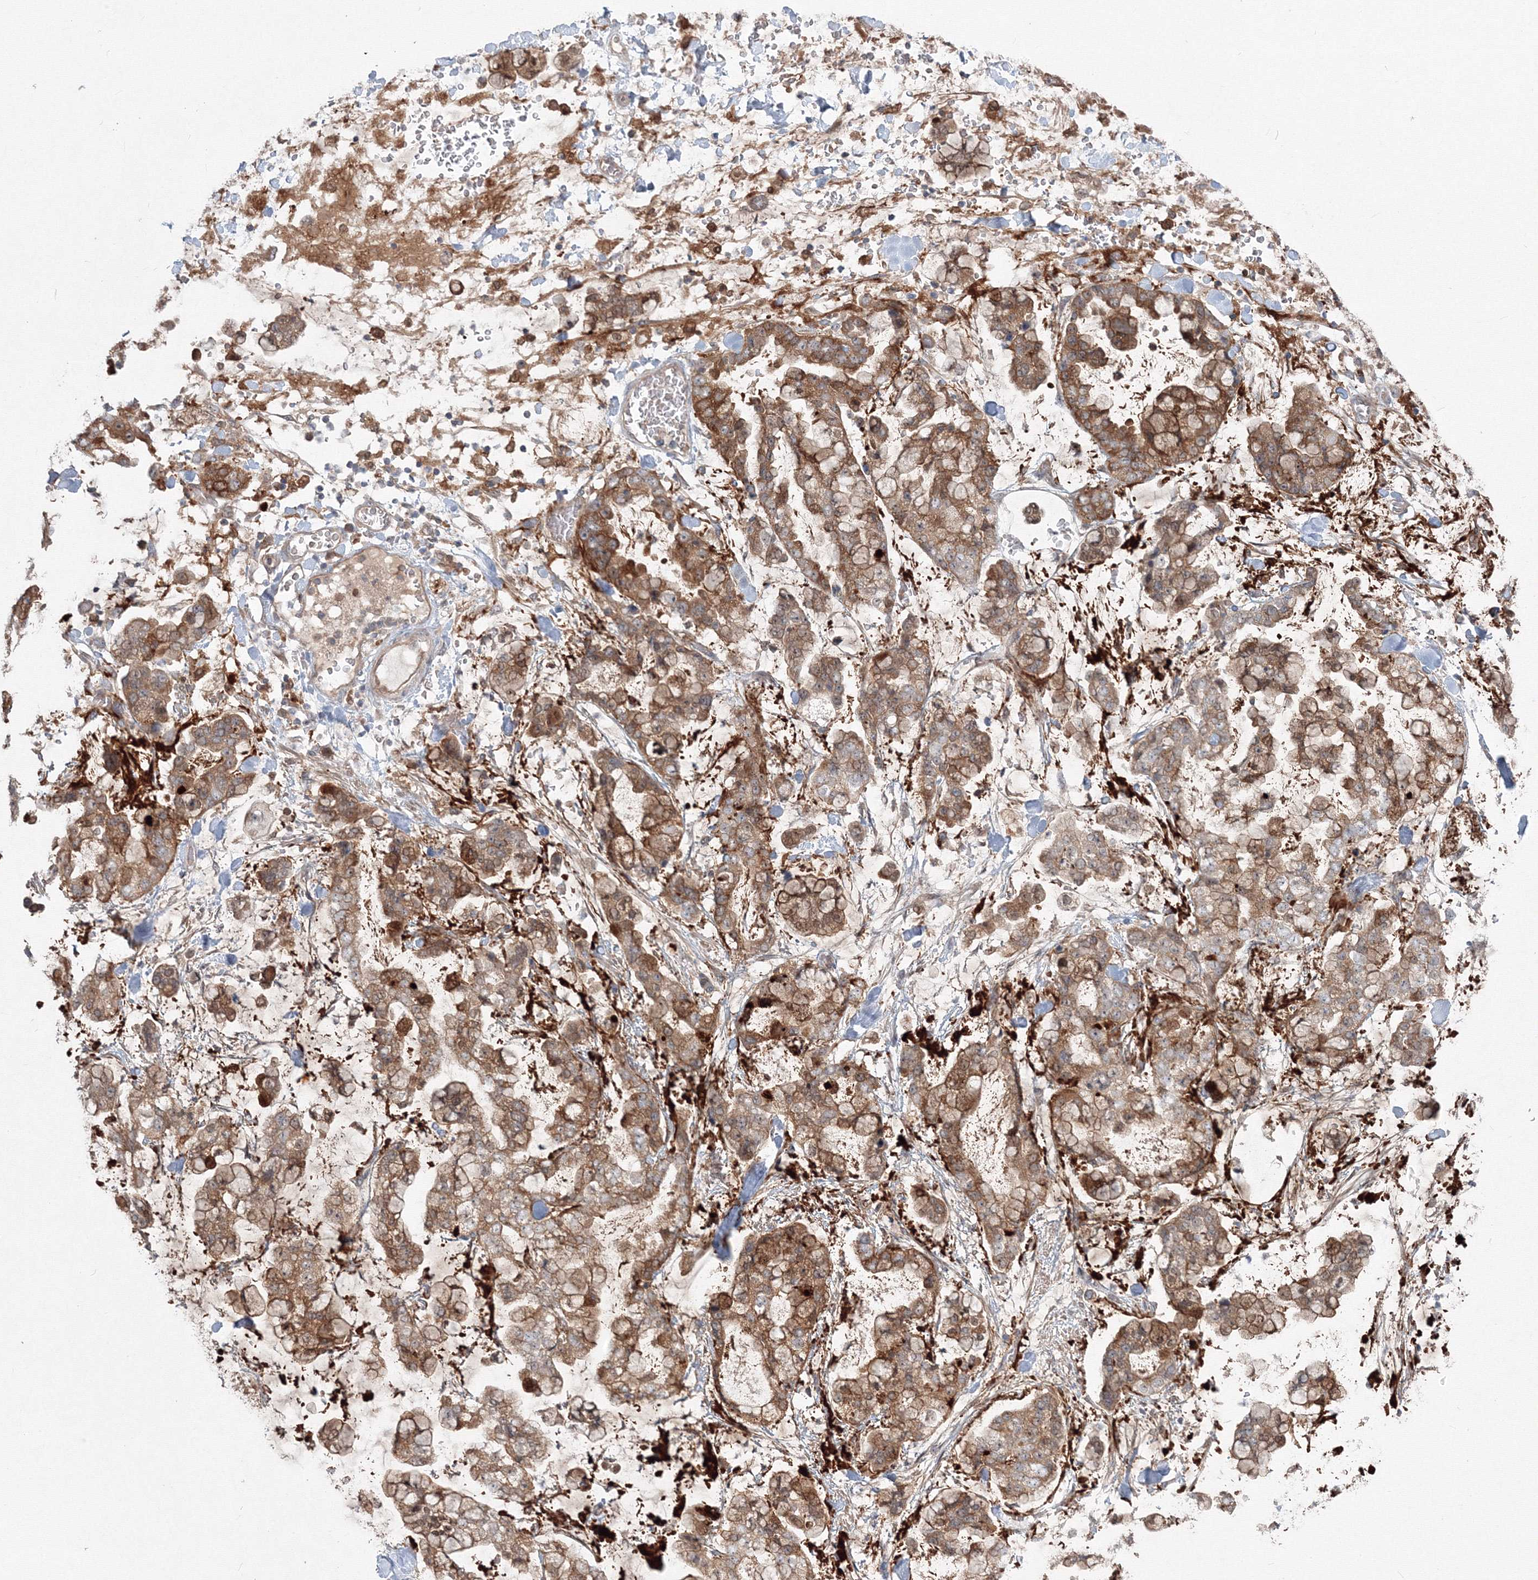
{"staining": {"intensity": "moderate", "quantity": ">75%", "location": "cytoplasmic/membranous"}, "tissue": "stomach cancer", "cell_type": "Tumor cells", "image_type": "cancer", "snomed": [{"axis": "morphology", "description": "Normal tissue, NOS"}, {"axis": "morphology", "description": "Adenocarcinoma, NOS"}, {"axis": "topography", "description": "Stomach, upper"}, {"axis": "topography", "description": "Stomach"}], "caption": "Human stomach cancer (adenocarcinoma) stained for a protein (brown) reveals moderate cytoplasmic/membranous positive positivity in about >75% of tumor cells.", "gene": "MKRN2", "patient": {"sex": "male", "age": 76}}